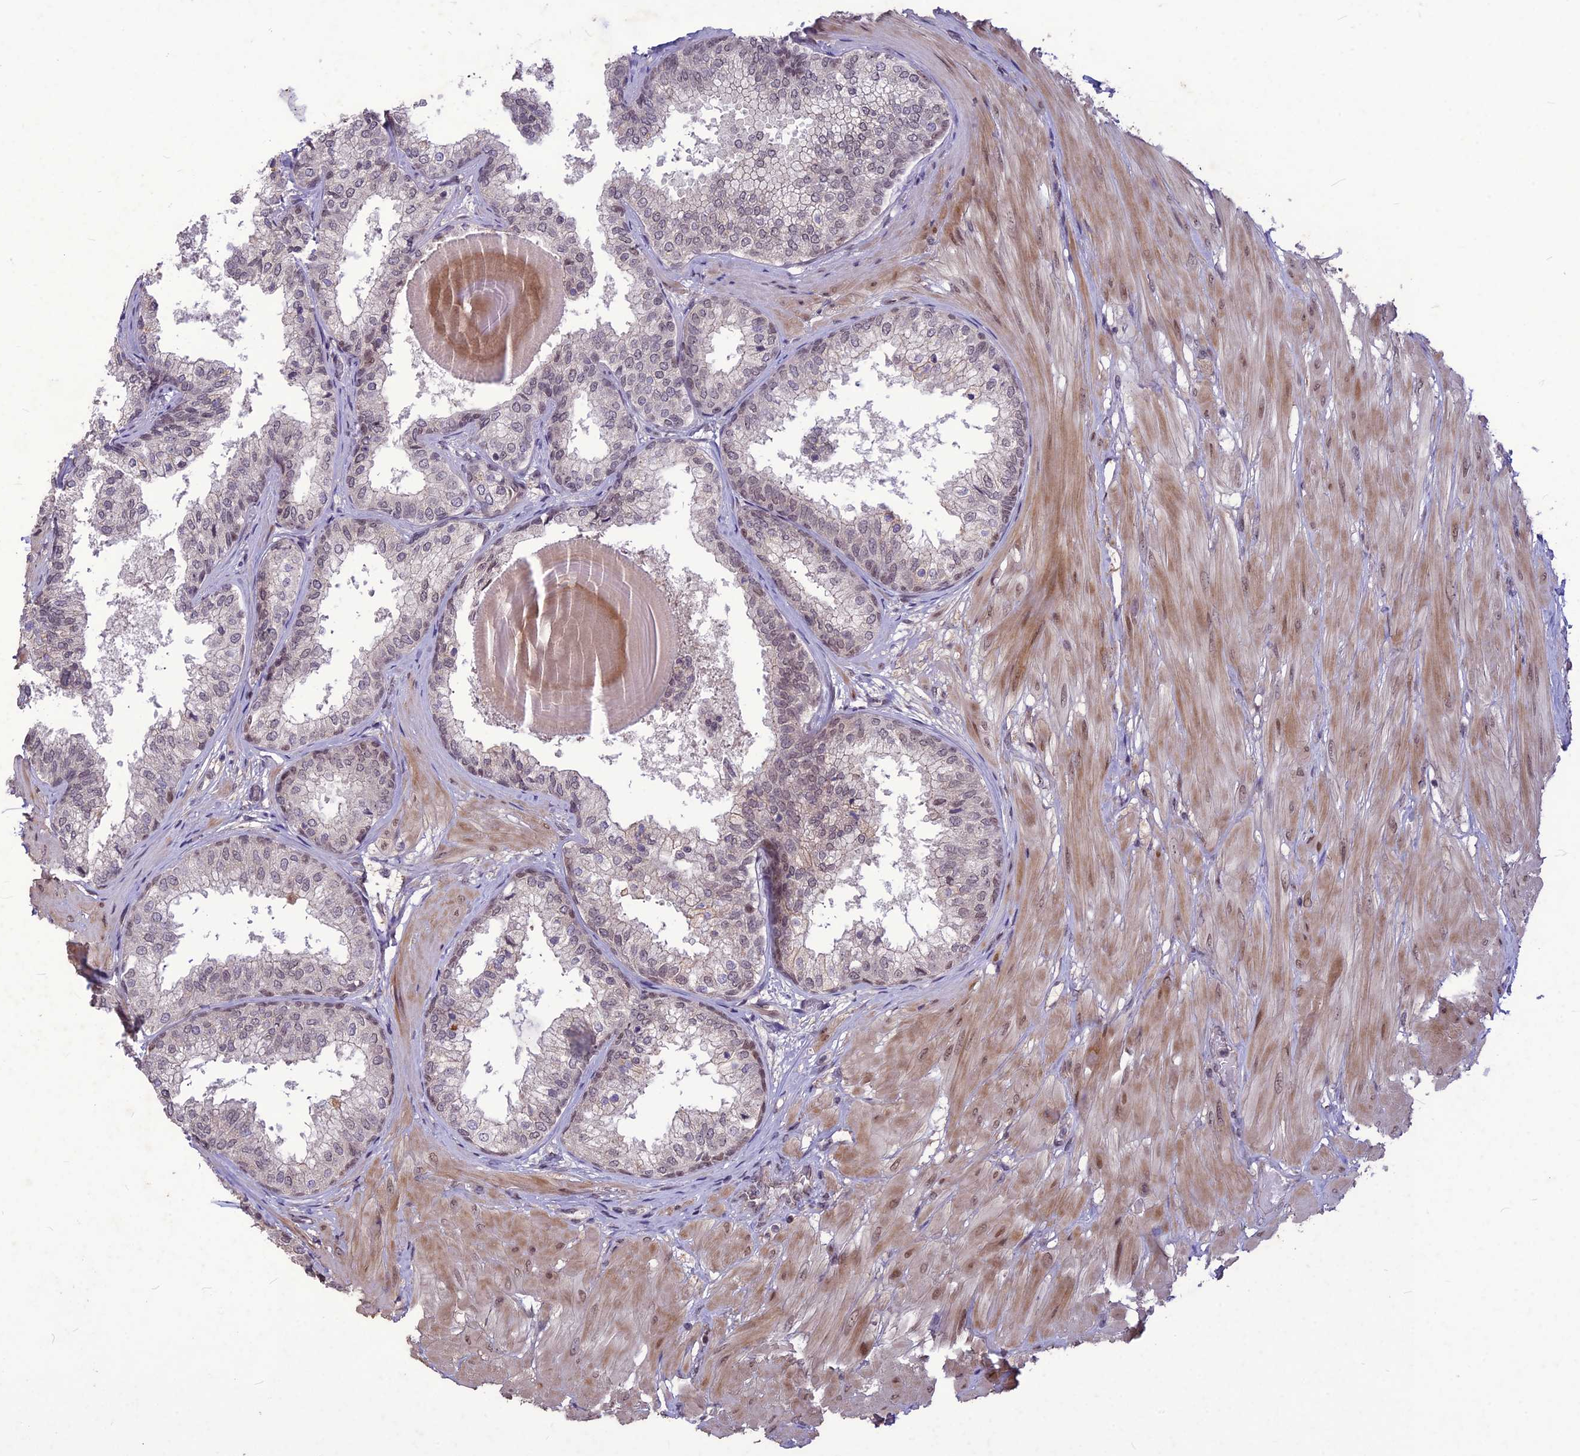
{"staining": {"intensity": "moderate", "quantity": "25%-75%", "location": "nuclear"}, "tissue": "prostate", "cell_type": "Glandular cells", "image_type": "normal", "snomed": [{"axis": "morphology", "description": "Normal tissue, NOS"}, {"axis": "topography", "description": "Prostate"}], "caption": "Approximately 25%-75% of glandular cells in normal prostate demonstrate moderate nuclear protein expression as visualized by brown immunohistochemical staining.", "gene": "DIS3", "patient": {"sex": "male", "age": 48}}